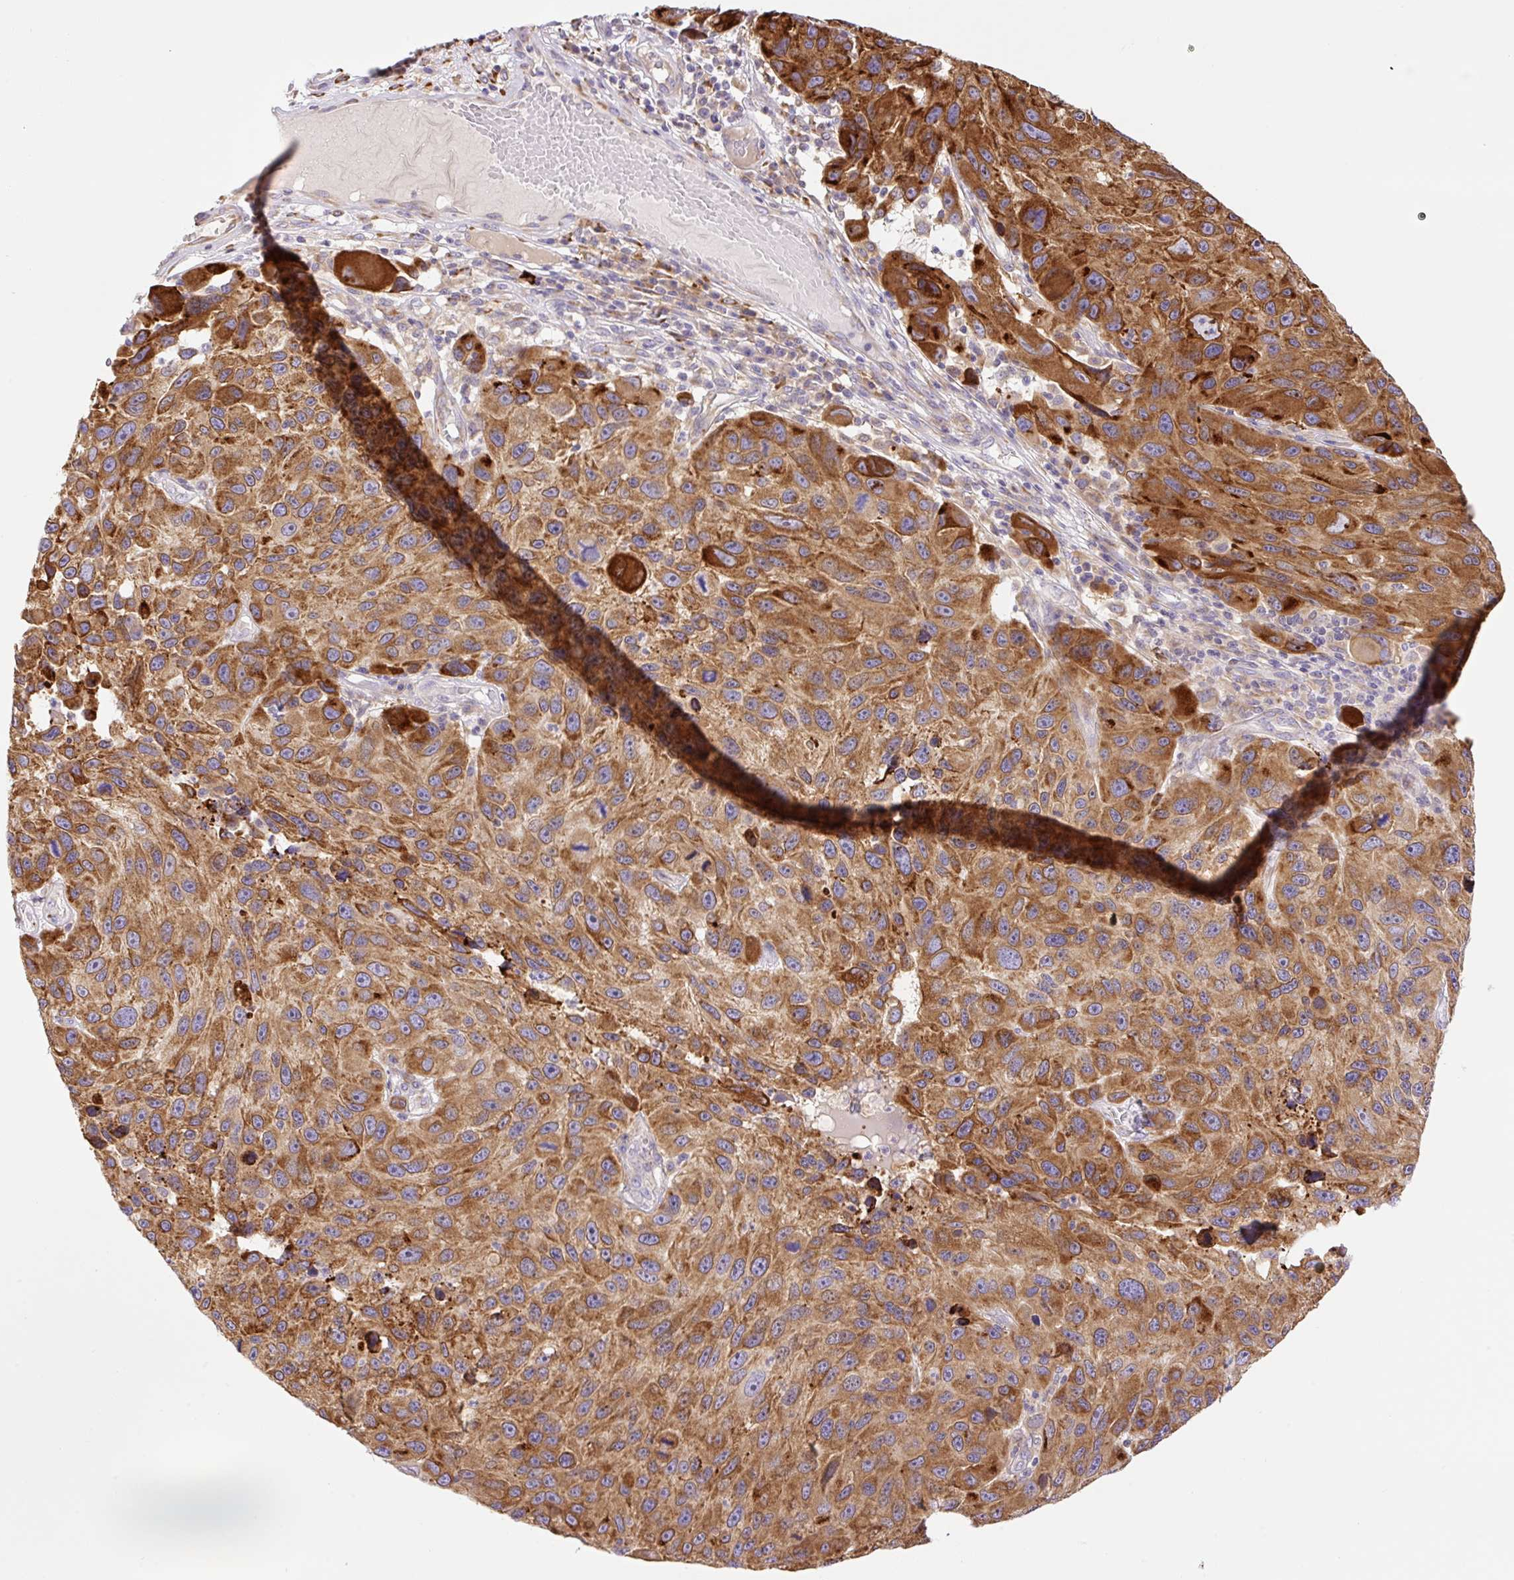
{"staining": {"intensity": "strong", "quantity": ">75%", "location": "cytoplasmic/membranous"}, "tissue": "melanoma", "cell_type": "Tumor cells", "image_type": "cancer", "snomed": [{"axis": "morphology", "description": "Malignant melanoma, NOS"}, {"axis": "topography", "description": "Skin"}], "caption": "This is an image of IHC staining of malignant melanoma, which shows strong positivity in the cytoplasmic/membranous of tumor cells.", "gene": "POFUT1", "patient": {"sex": "male", "age": 53}}